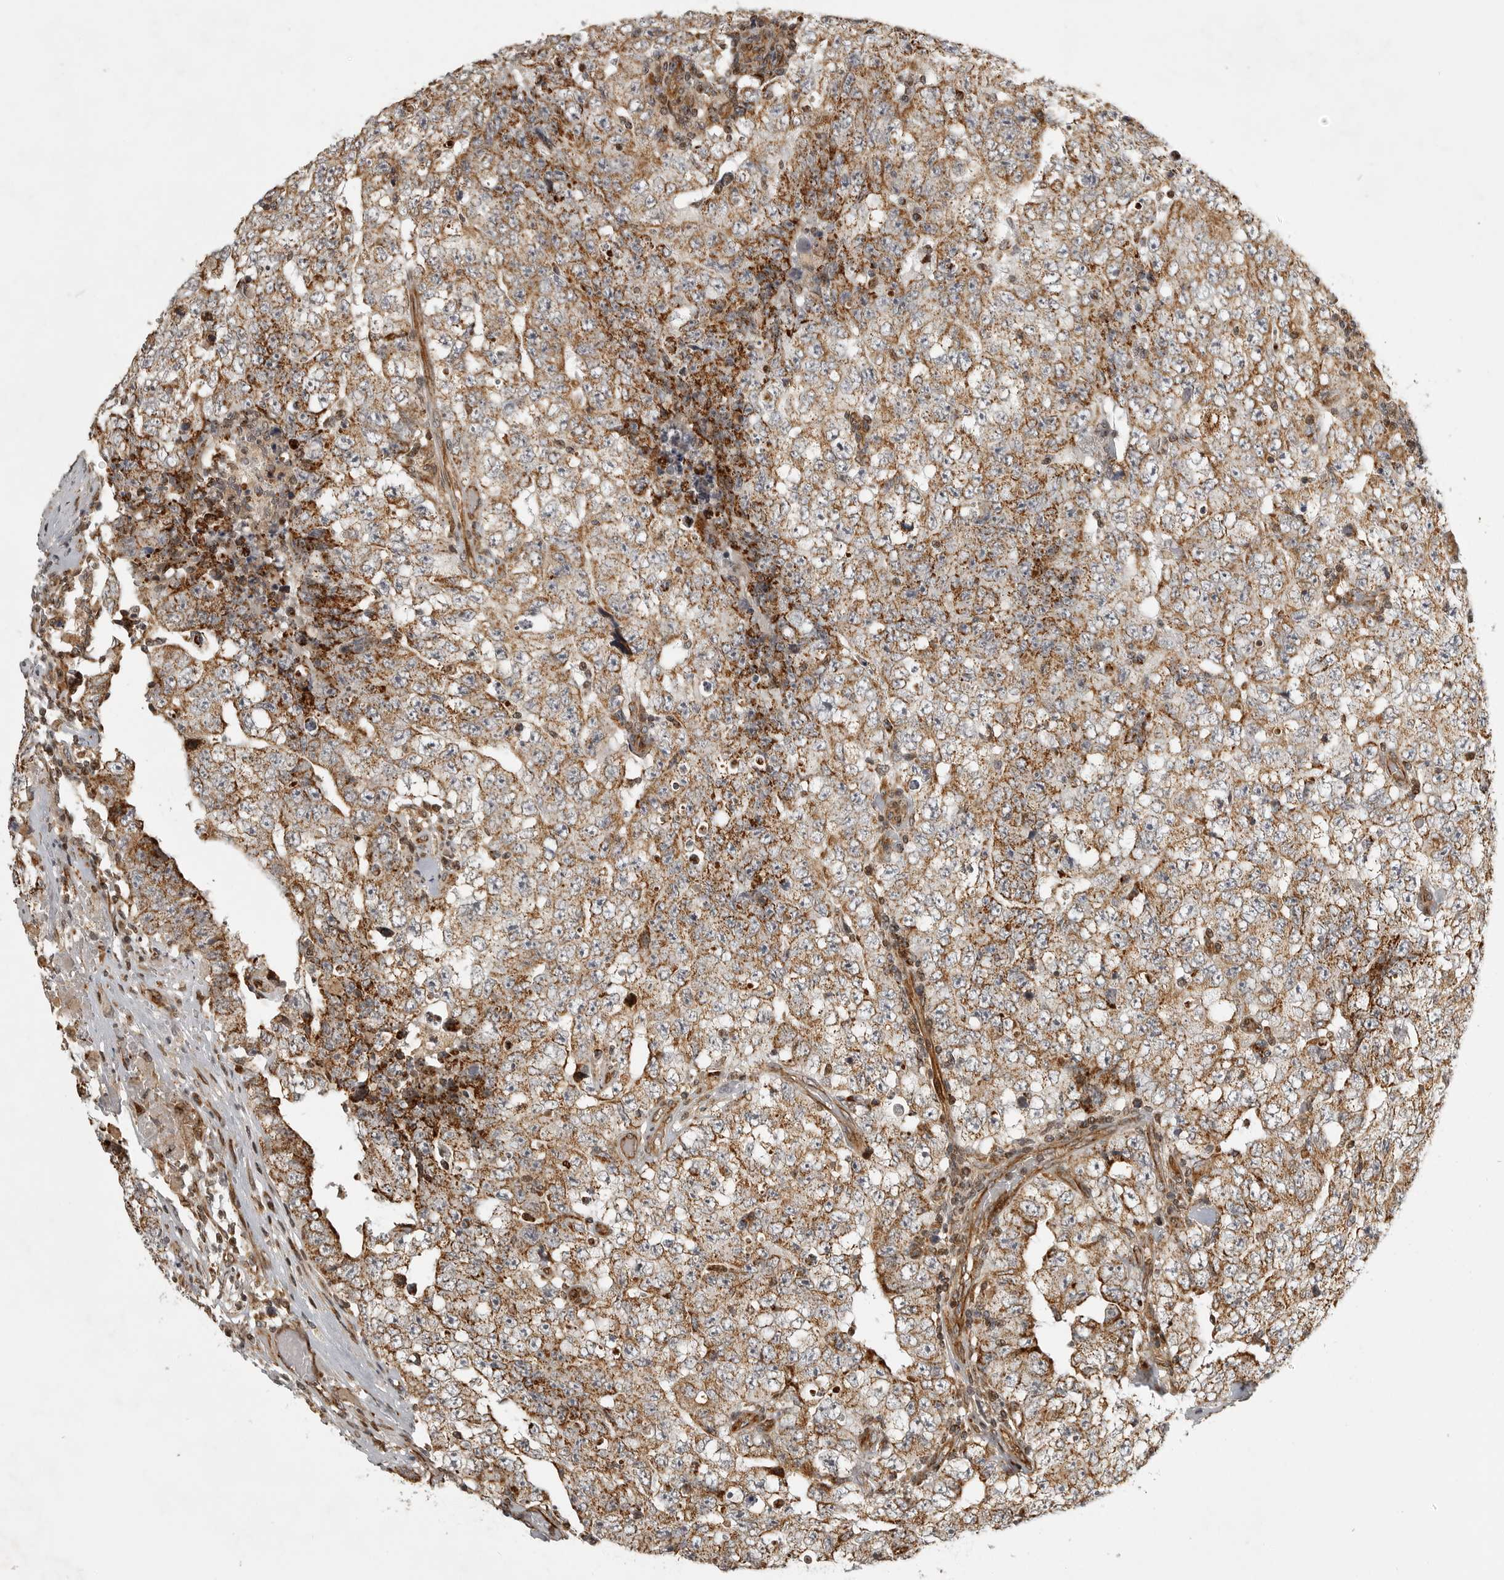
{"staining": {"intensity": "moderate", "quantity": ">75%", "location": "cytoplasmic/membranous"}, "tissue": "testis cancer", "cell_type": "Tumor cells", "image_type": "cancer", "snomed": [{"axis": "morphology", "description": "Carcinoma, Embryonal, NOS"}, {"axis": "topography", "description": "Testis"}], "caption": "The histopathology image exhibits immunohistochemical staining of embryonal carcinoma (testis). There is moderate cytoplasmic/membranous expression is seen in approximately >75% of tumor cells. (DAB (3,3'-diaminobenzidine) IHC, brown staining for protein, blue staining for nuclei).", "gene": "NARS2", "patient": {"sex": "male", "age": 26}}